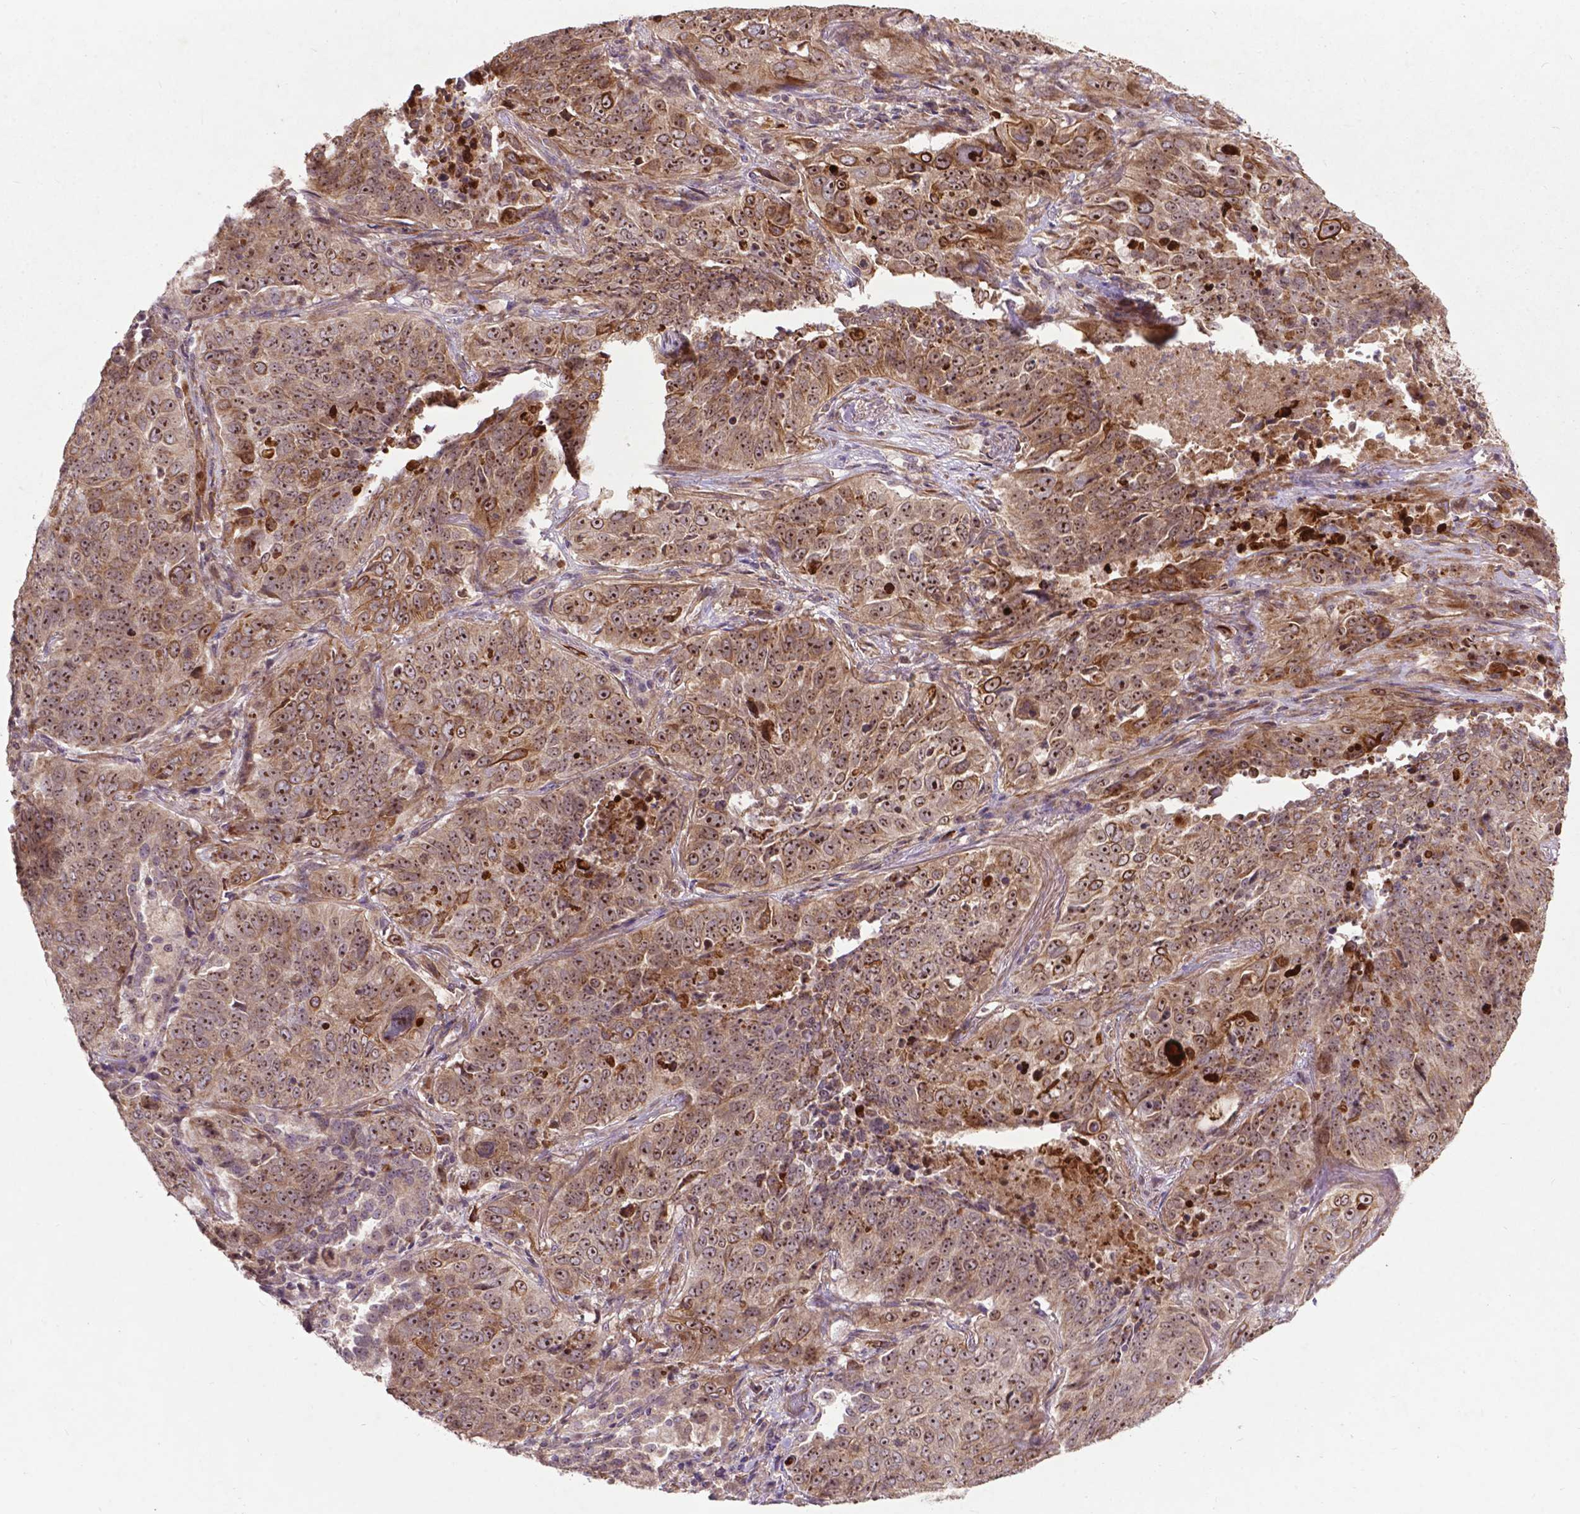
{"staining": {"intensity": "moderate", "quantity": ">75%", "location": "cytoplasmic/membranous,nuclear"}, "tissue": "lung cancer", "cell_type": "Tumor cells", "image_type": "cancer", "snomed": [{"axis": "morphology", "description": "Normal tissue, NOS"}, {"axis": "morphology", "description": "Squamous cell carcinoma, NOS"}, {"axis": "topography", "description": "Bronchus"}, {"axis": "topography", "description": "Lung"}], "caption": "Approximately >75% of tumor cells in squamous cell carcinoma (lung) show moderate cytoplasmic/membranous and nuclear protein positivity as visualized by brown immunohistochemical staining.", "gene": "PARP3", "patient": {"sex": "male", "age": 64}}